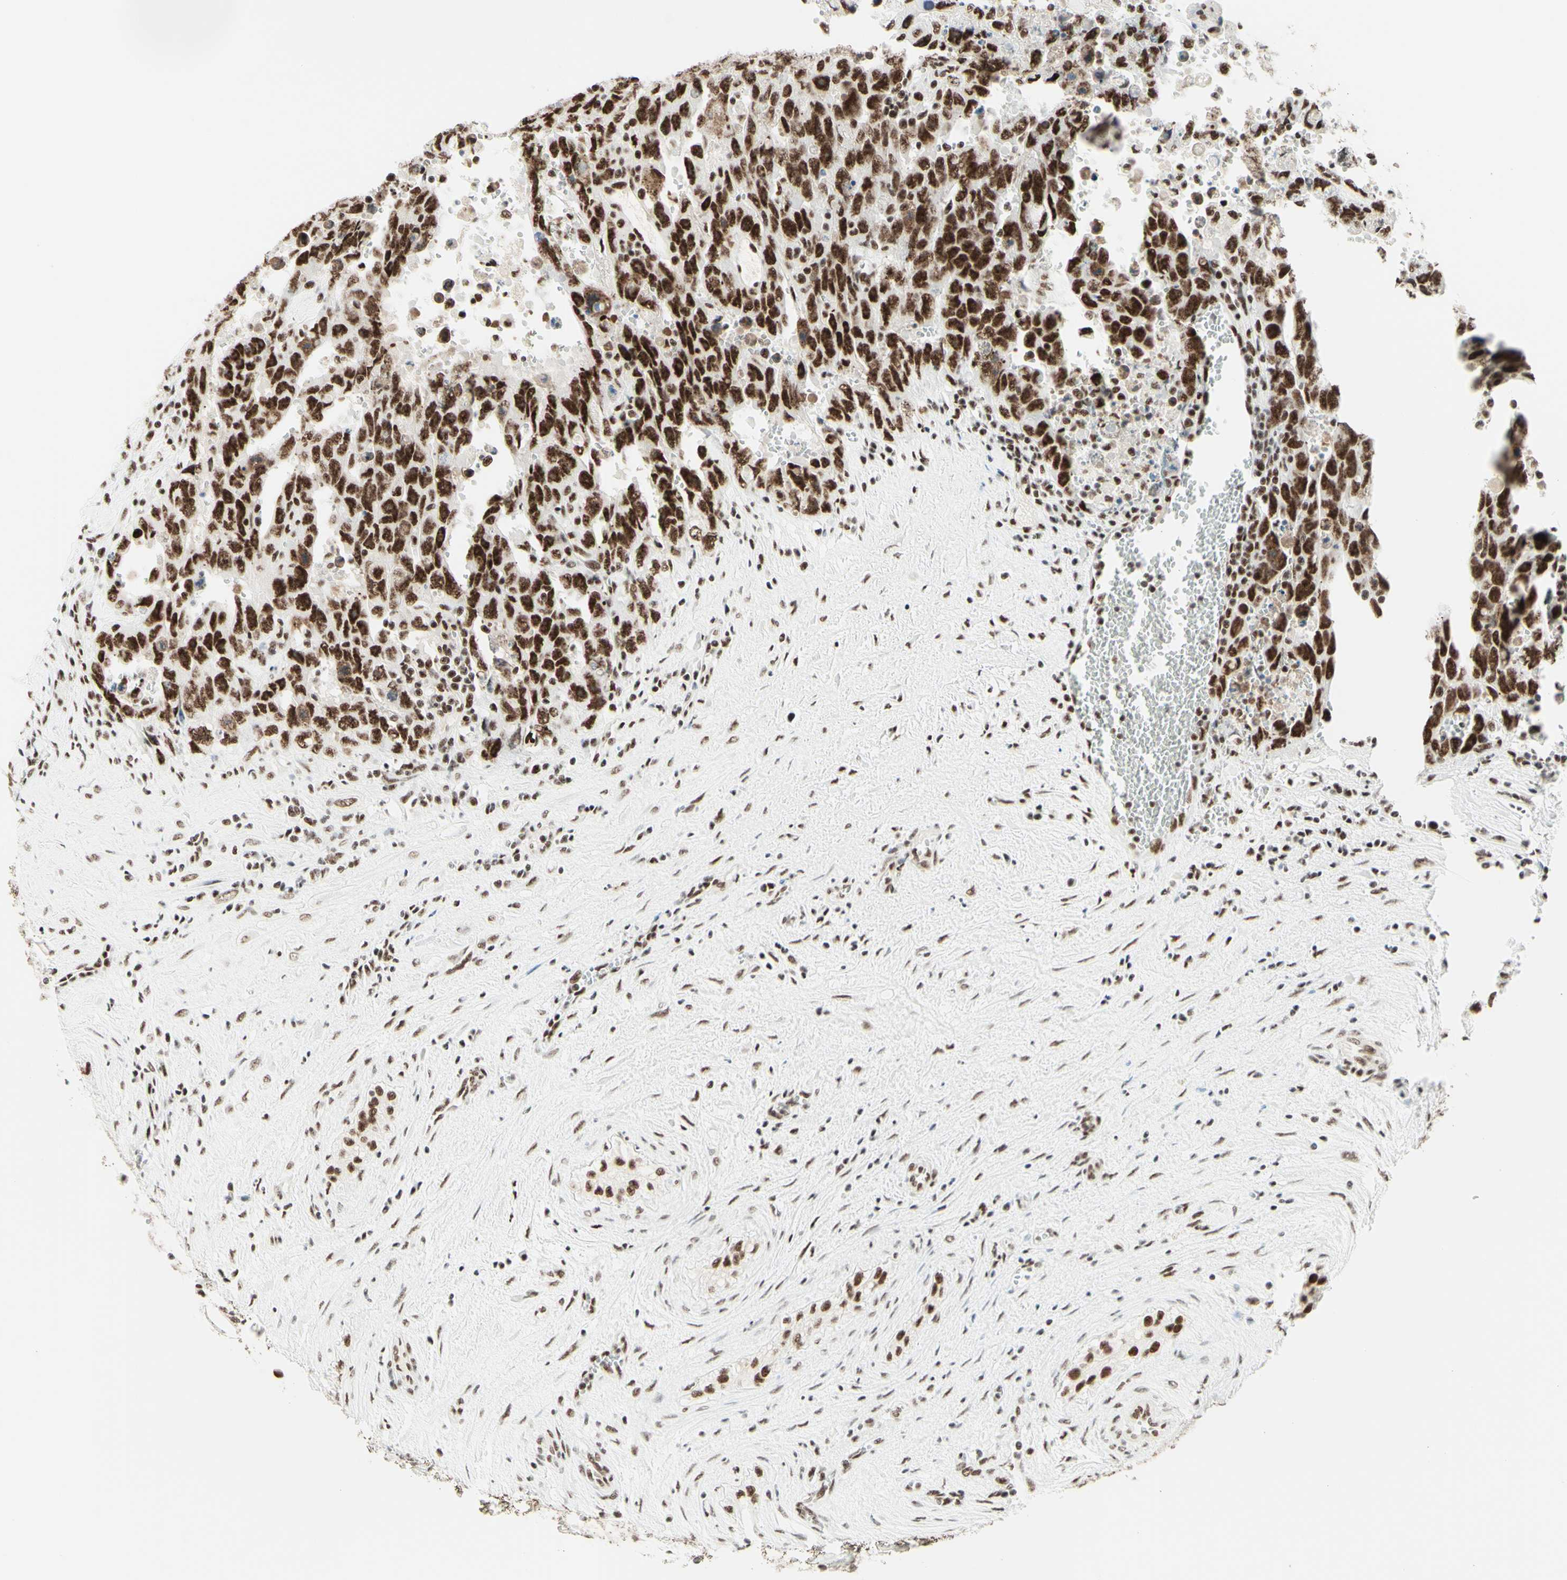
{"staining": {"intensity": "strong", "quantity": ">75%", "location": "nuclear"}, "tissue": "testis cancer", "cell_type": "Tumor cells", "image_type": "cancer", "snomed": [{"axis": "morphology", "description": "Carcinoma, Embryonal, NOS"}, {"axis": "topography", "description": "Testis"}], "caption": "Testis cancer (embryonal carcinoma) tissue displays strong nuclear expression in about >75% of tumor cells", "gene": "WTAP", "patient": {"sex": "male", "age": 28}}